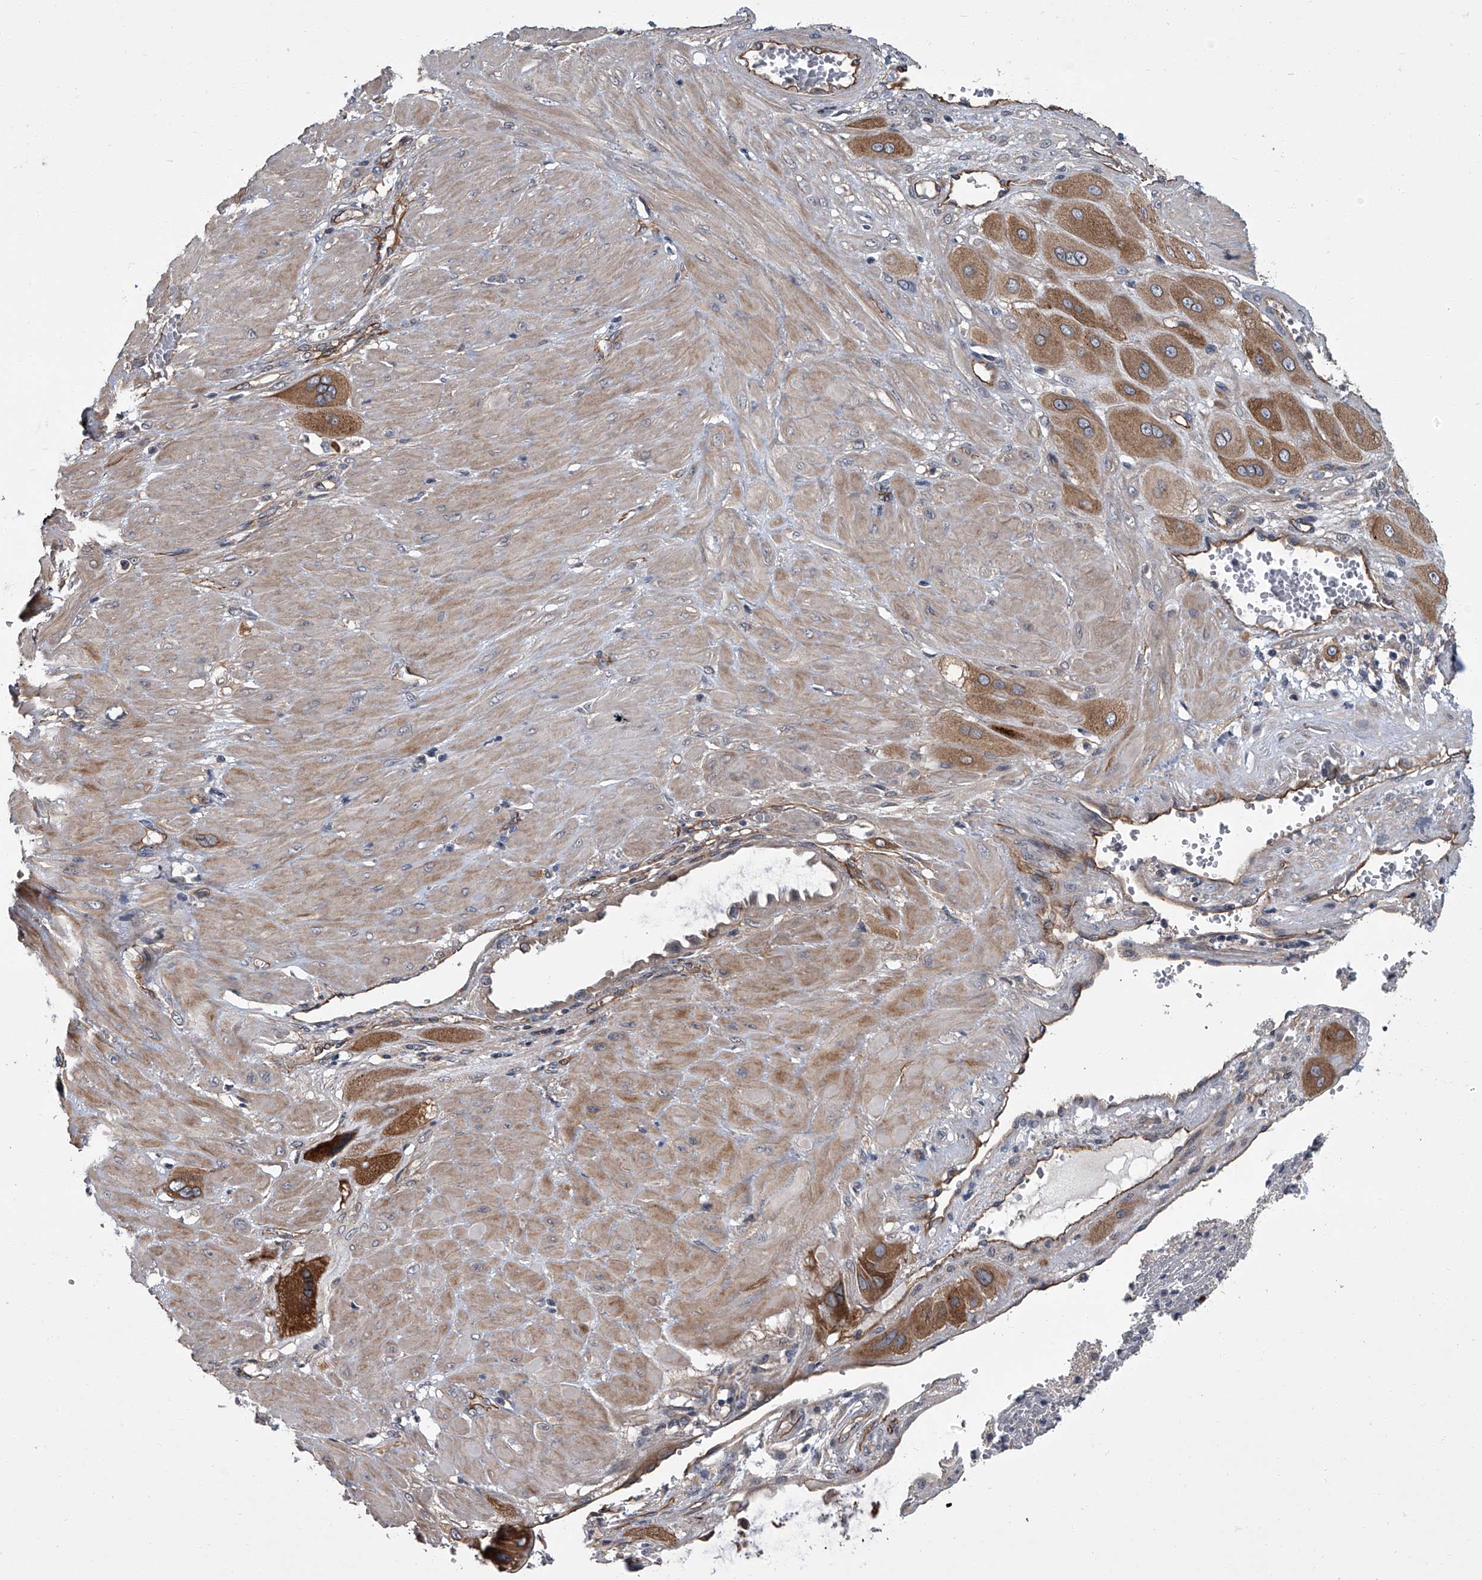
{"staining": {"intensity": "moderate", "quantity": ">75%", "location": "cytoplasmic/membranous"}, "tissue": "cervical cancer", "cell_type": "Tumor cells", "image_type": "cancer", "snomed": [{"axis": "morphology", "description": "Squamous cell carcinoma, NOS"}, {"axis": "topography", "description": "Cervix"}], "caption": "The histopathology image exhibits a brown stain indicating the presence of a protein in the cytoplasmic/membranous of tumor cells in cervical squamous cell carcinoma. (Brightfield microscopy of DAB IHC at high magnification).", "gene": "SIRT4", "patient": {"sex": "female", "age": 34}}